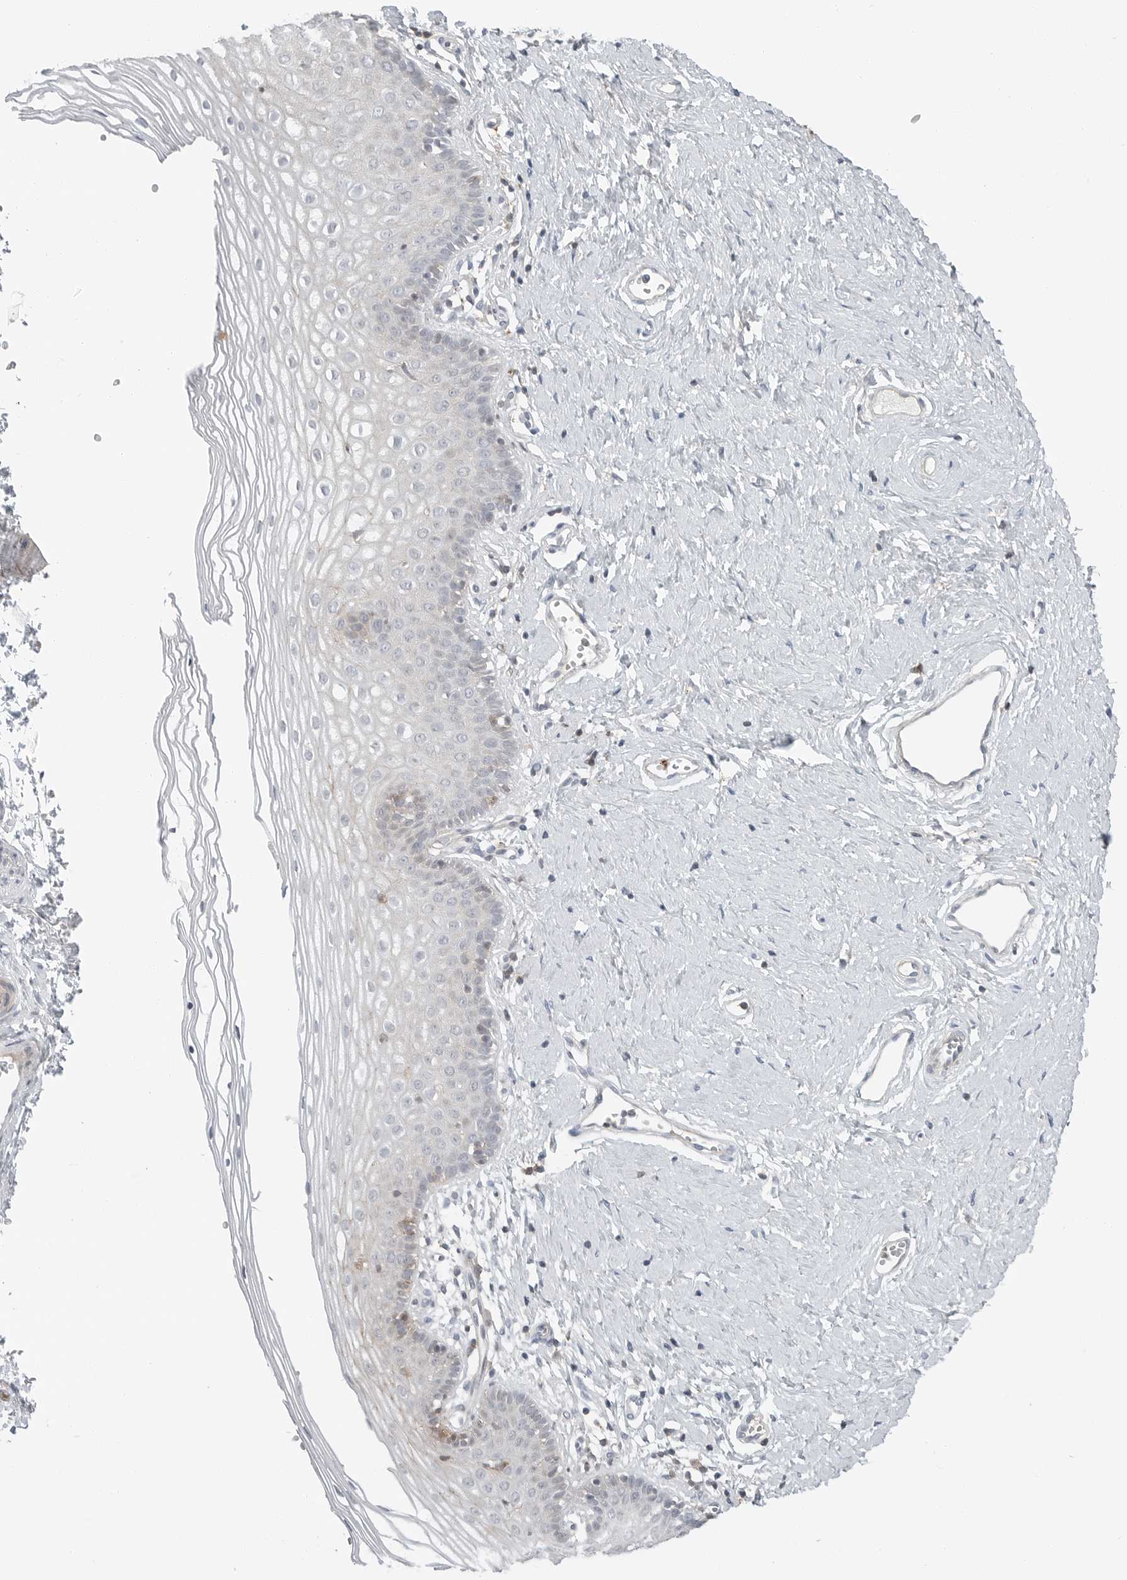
{"staining": {"intensity": "weak", "quantity": "<25%", "location": "cytoplasmic/membranous"}, "tissue": "vagina", "cell_type": "Squamous epithelial cells", "image_type": "normal", "snomed": [{"axis": "morphology", "description": "Normal tissue, NOS"}, {"axis": "topography", "description": "Vagina"}], "caption": "An immunohistochemistry (IHC) histopathology image of benign vagina is shown. There is no staining in squamous epithelial cells of vagina.", "gene": "LEFTY2", "patient": {"sex": "female", "age": 32}}